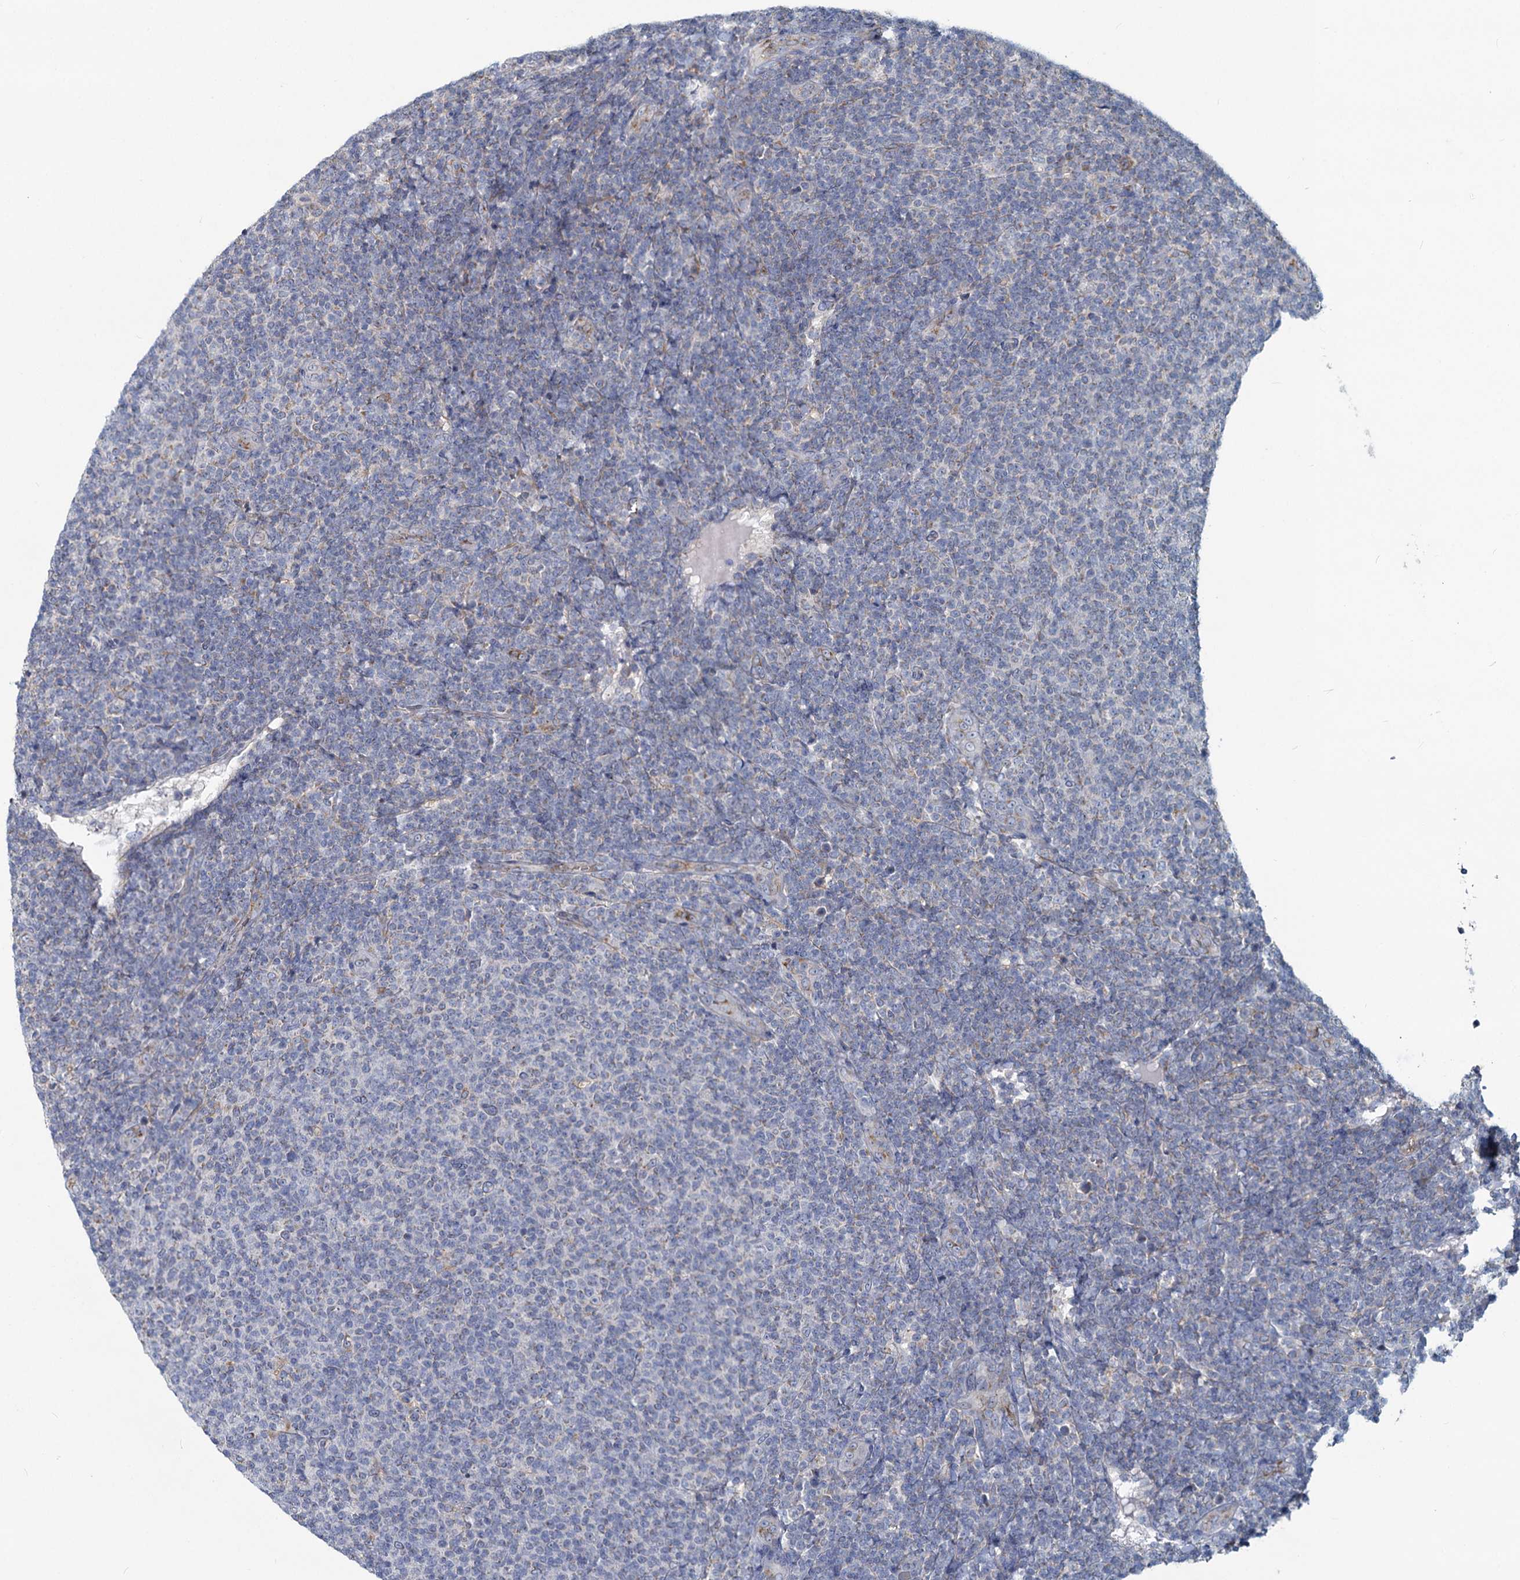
{"staining": {"intensity": "negative", "quantity": "none", "location": "none"}, "tissue": "lymphoma", "cell_type": "Tumor cells", "image_type": "cancer", "snomed": [{"axis": "morphology", "description": "Malignant lymphoma, non-Hodgkin's type, Low grade"}, {"axis": "topography", "description": "Lymph node"}], "caption": "DAB (3,3'-diaminobenzidine) immunohistochemical staining of human lymphoma displays no significant staining in tumor cells.", "gene": "ADCY2", "patient": {"sex": "male", "age": 66}}